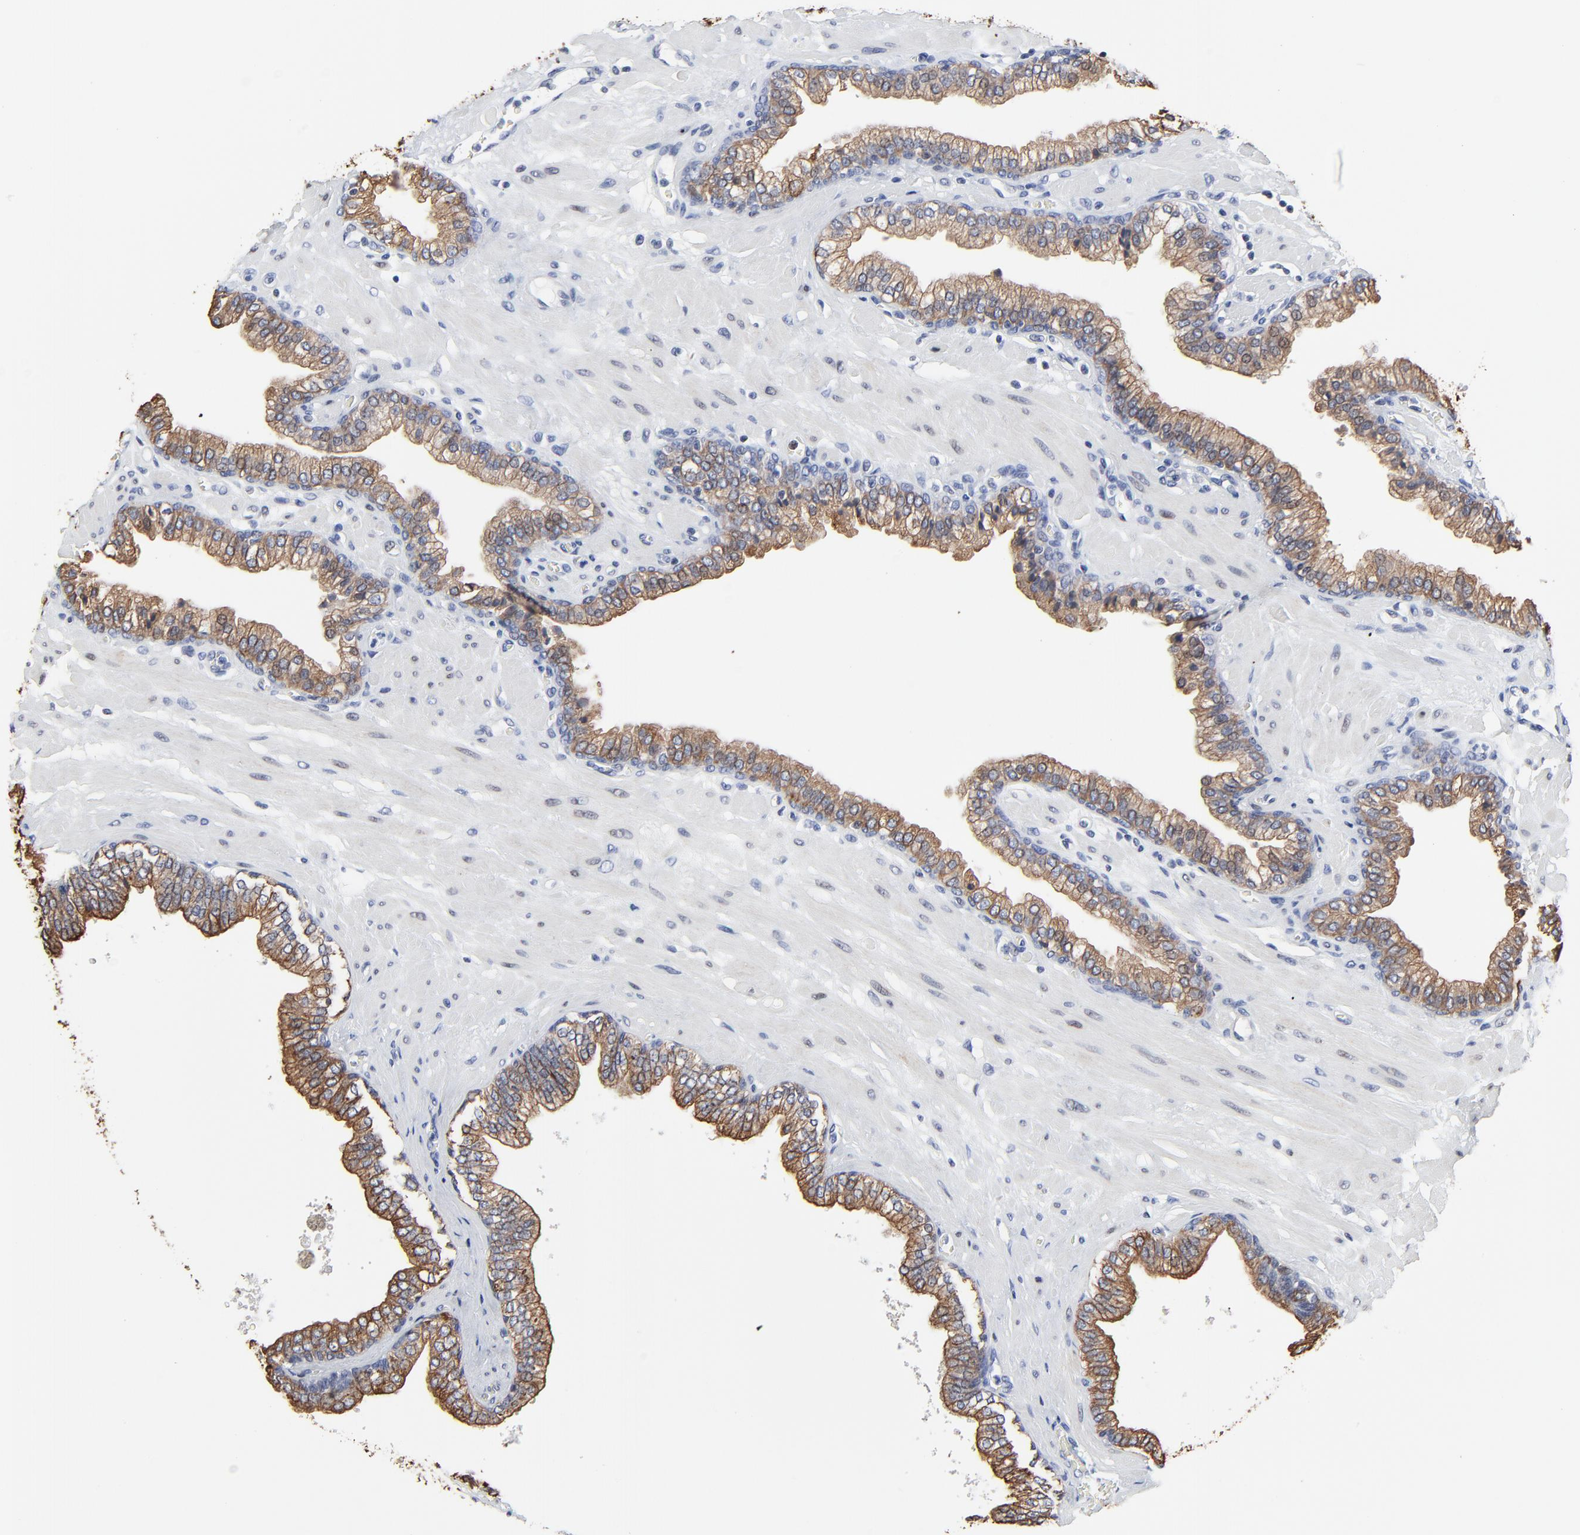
{"staining": {"intensity": "moderate", "quantity": ">75%", "location": "cytoplasmic/membranous"}, "tissue": "prostate", "cell_type": "Glandular cells", "image_type": "normal", "snomed": [{"axis": "morphology", "description": "Normal tissue, NOS"}, {"axis": "topography", "description": "Prostate"}], "caption": "Immunohistochemistry photomicrograph of benign prostate stained for a protein (brown), which exhibits medium levels of moderate cytoplasmic/membranous expression in approximately >75% of glandular cells.", "gene": "LNX1", "patient": {"sex": "male", "age": 60}}